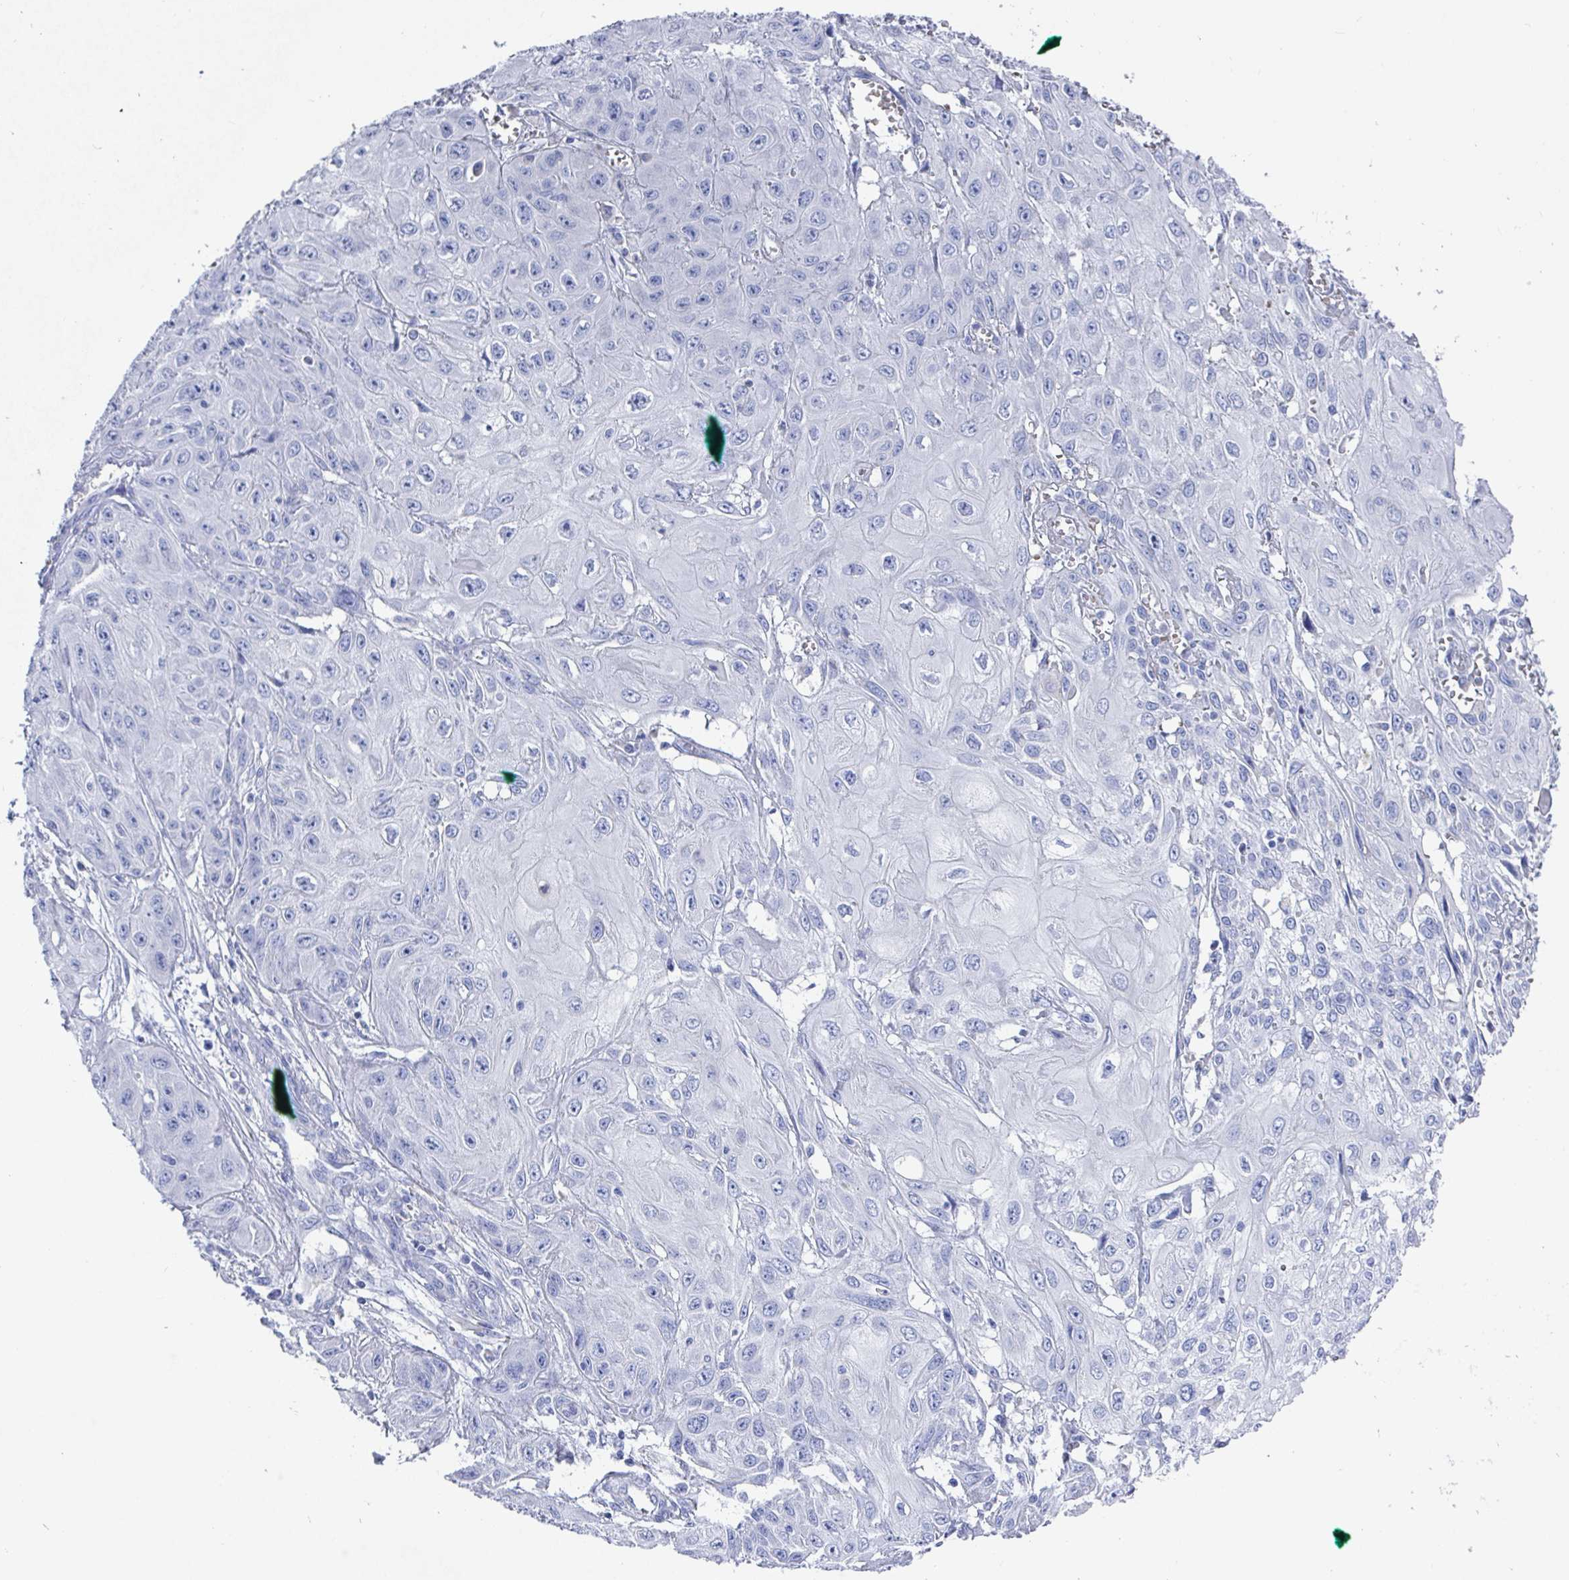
{"staining": {"intensity": "negative", "quantity": "none", "location": "none"}, "tissue": "skin cancer", "cell_type": "Tumor cells", "image_type": "cancer", "snomed": [{"axis": "morphology", "description": "Squamous cell carcinoma, NOS"}, {"axis": "topography", "description": "Skin"}, {"axis": "topography", "description": "Vulva"}], "caption": "DAB immunohistochemical staining of skin cancer (squamous cell carcinoma) displays no significant expression in tumor cells.", "gene": "CLDN8", "patient": {"sex": "female", "age": 71}}